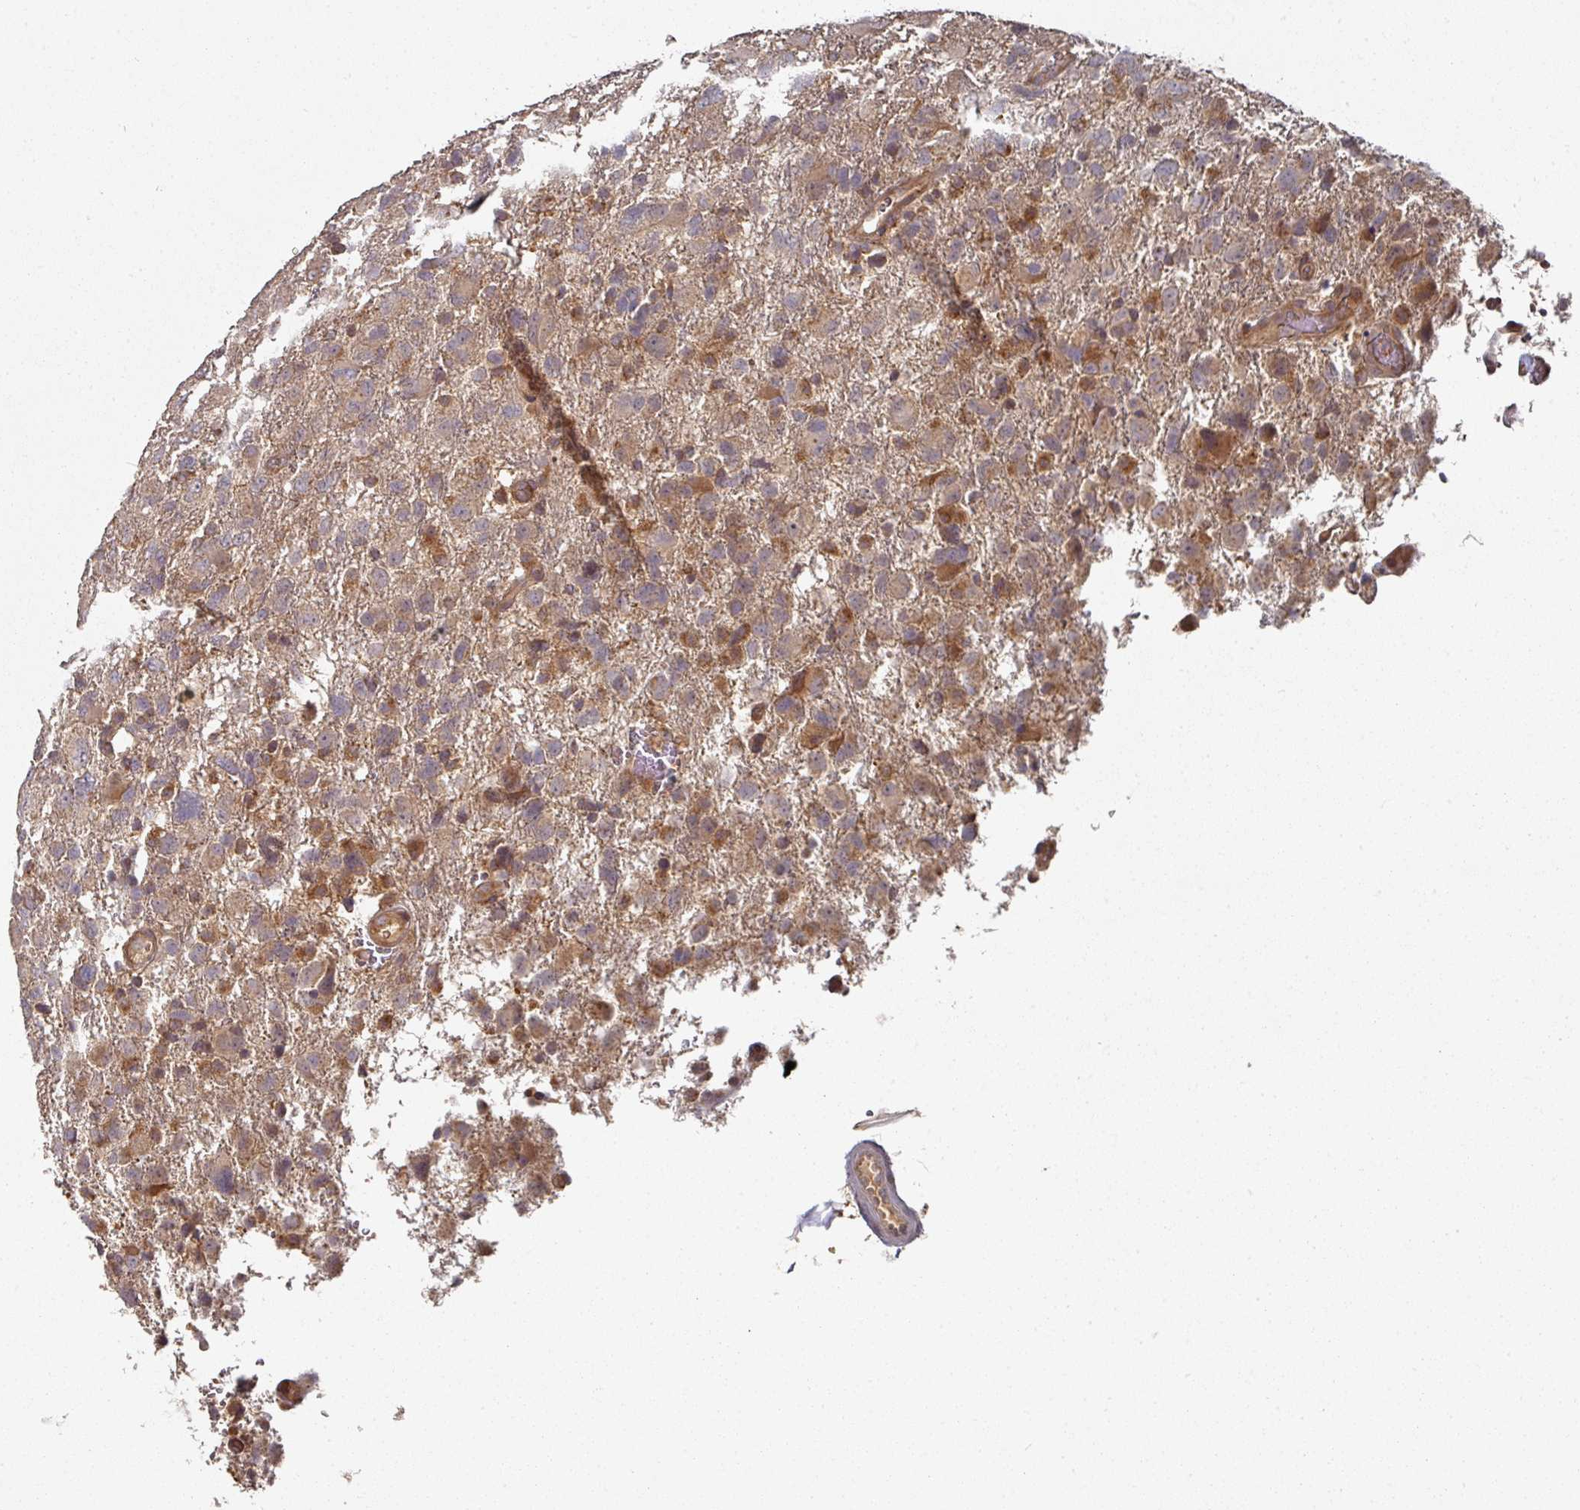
{"staining": {"intensity": "moderate", "quantity": ">75%", "location": "cytoplasmic/membranous"}, "tissue": "glioma", "cell_type": "Tumor cells", "image_type": "cancer", "snomed": [{"axis": "morphology", "description": "Glioma, malignant, High grade"}, {"axis": "topography", "description": "Brain"}], "caption": "Glioma stained with a protein marker exhibits moderate staining in tumor cells.", "gene": "CEP95", "patient": {"sex": "male", "age": 61}}